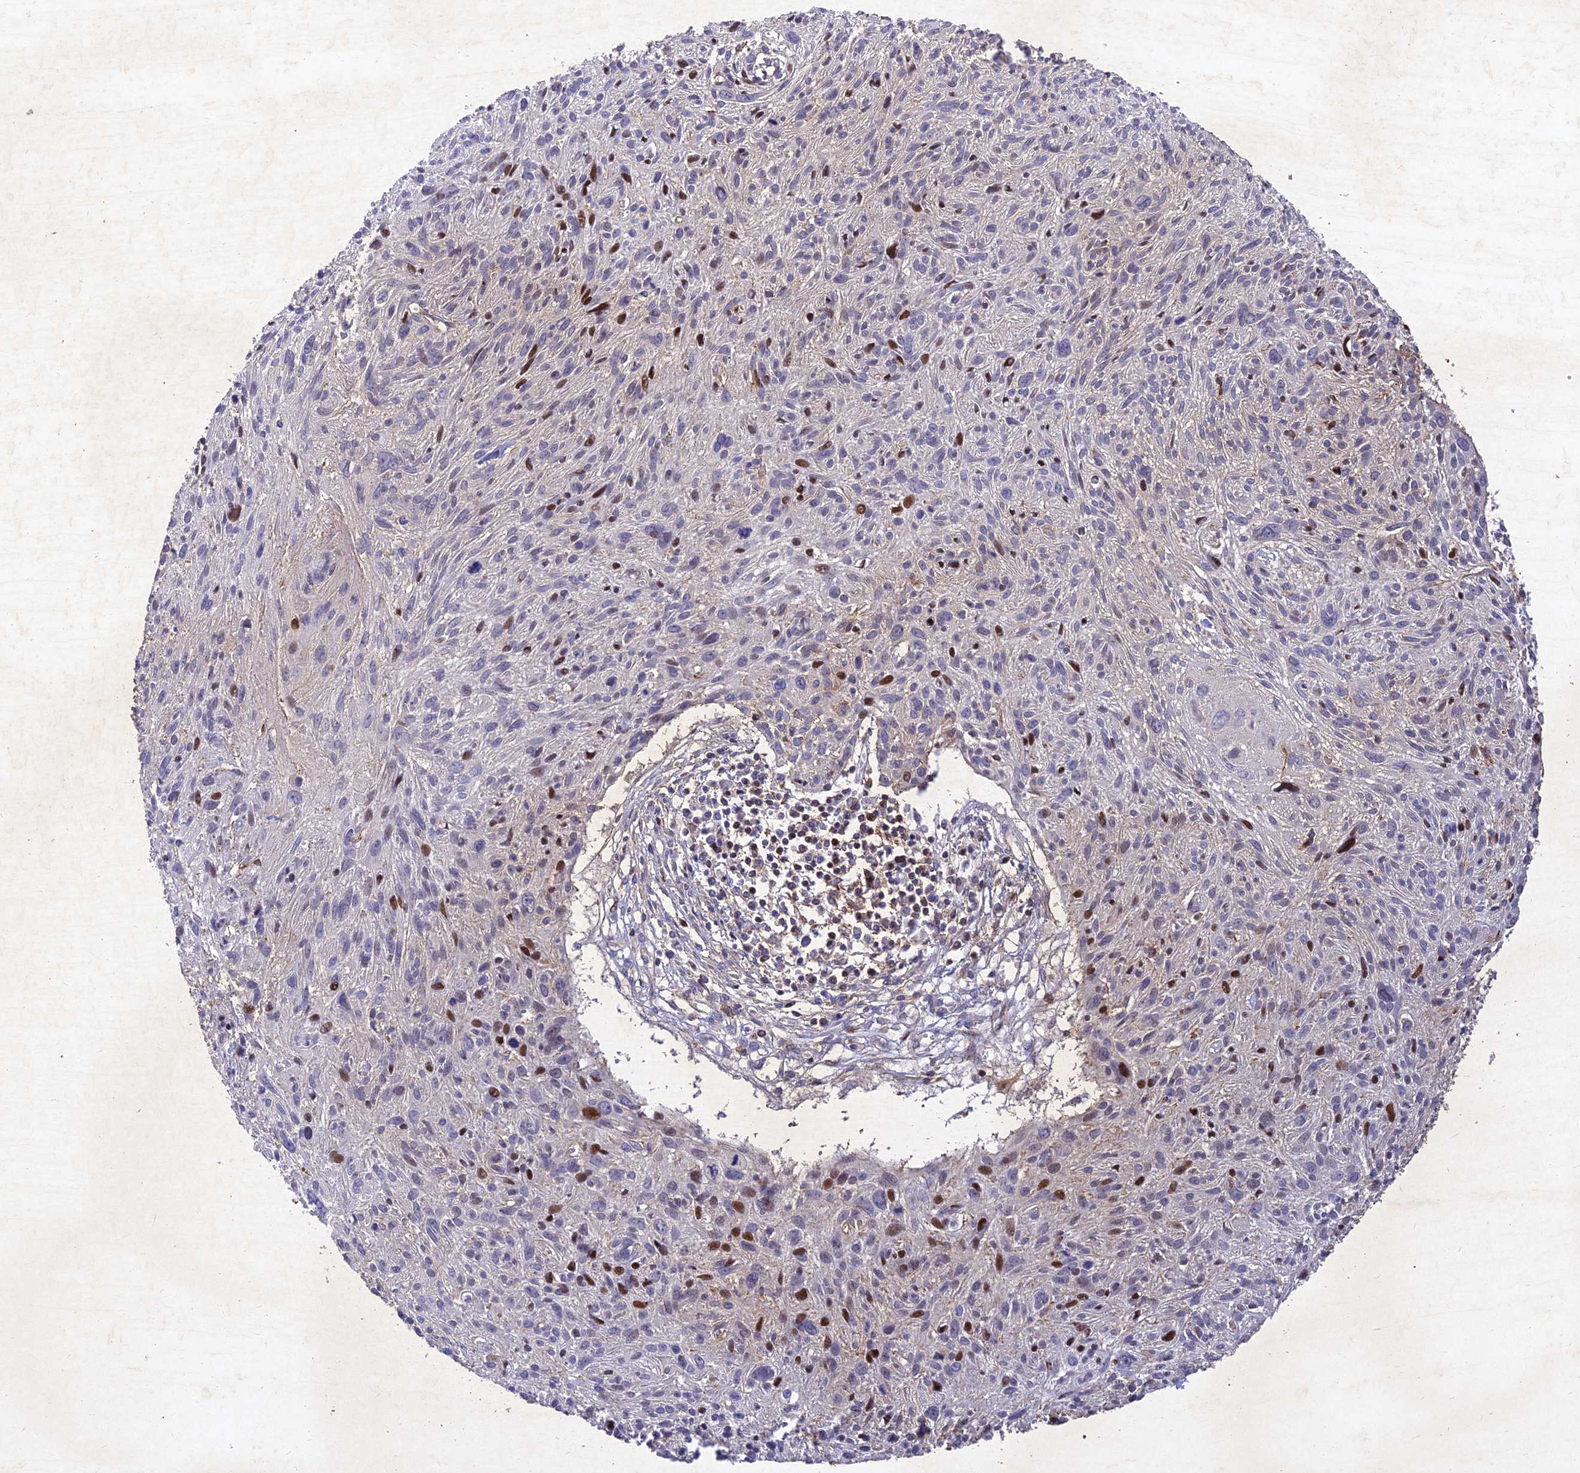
{"staining": {"intensity": "moderate", "quantity": "<25%", "location": "nuclear"}, "tissue": "cervical cancer", "cell_type": "Tumor cells", "image_type": "cancer", "snomed": [{"axis": "morphology", "description": "Squamous cell carcinoma, NOS"}, {"axis": "topography", "description": "Cervix"}], "caption": "Tumor cells demonstrate moderate nuclear expression in approximately <25% of cells in cervical squamous cell carcinoma.", "gene": "RELCH", "patient": {"sex": "female", "age": 51}}